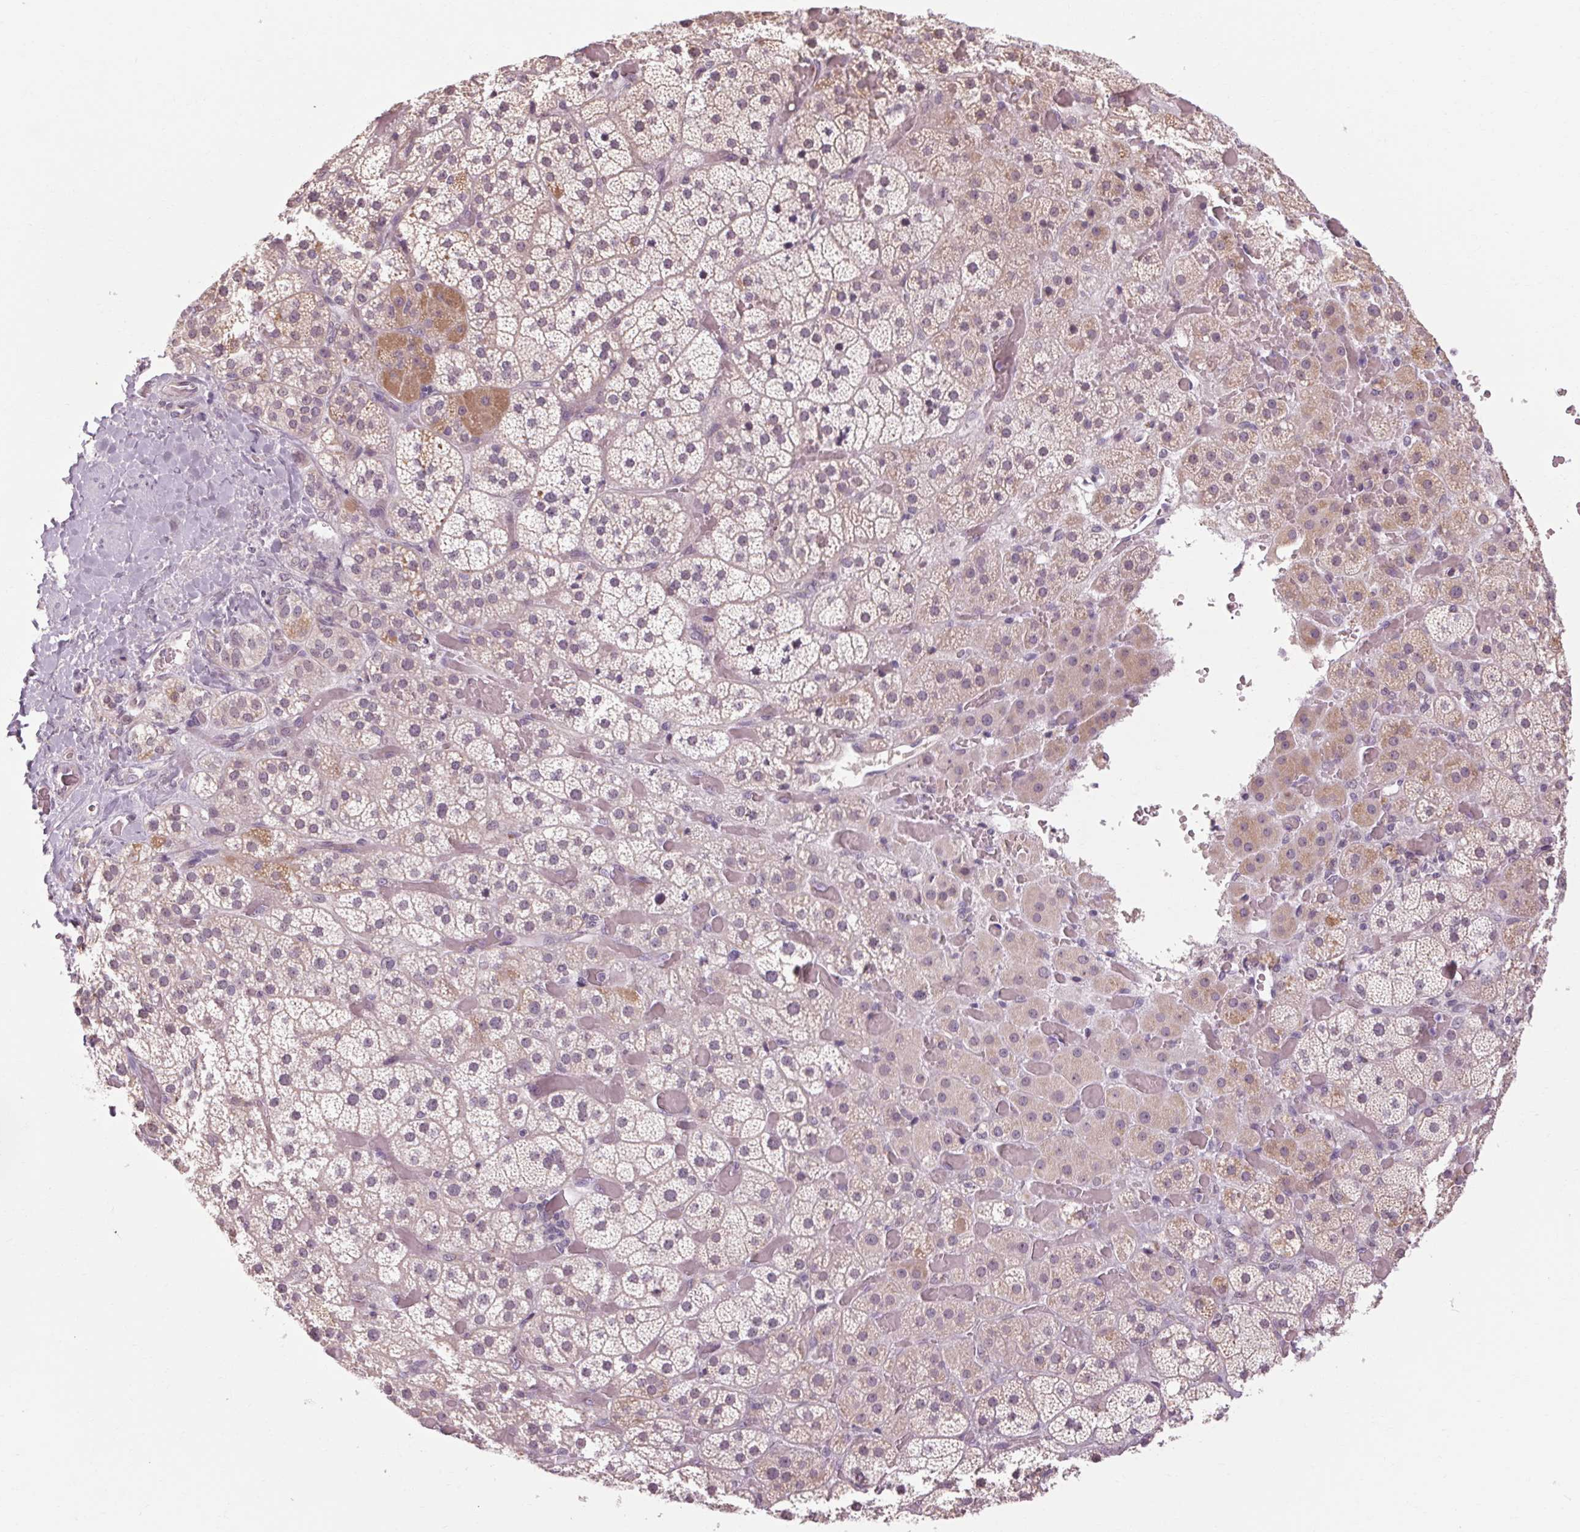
{"staining": {"intensity": "moderate", "quantity": "<25%", "location": "cytoplasmic/membranous"}, "tissue": "adrenal gland", "cell_type": "Glandular cells", "image_type": "normal", "snomed": [{"axis": "morphology", "description": "Normal tissue, NOS"}, {"axis": "topography", "description": "Adrenal gland"}], "caption": "The immunohistochemical stain shows moderate cytoplasmic/membranous expression in glandular cells of unremarkable adrenal gland.", "gene": "KLHL40", "patient": {"sex": "male", "age": 57}}